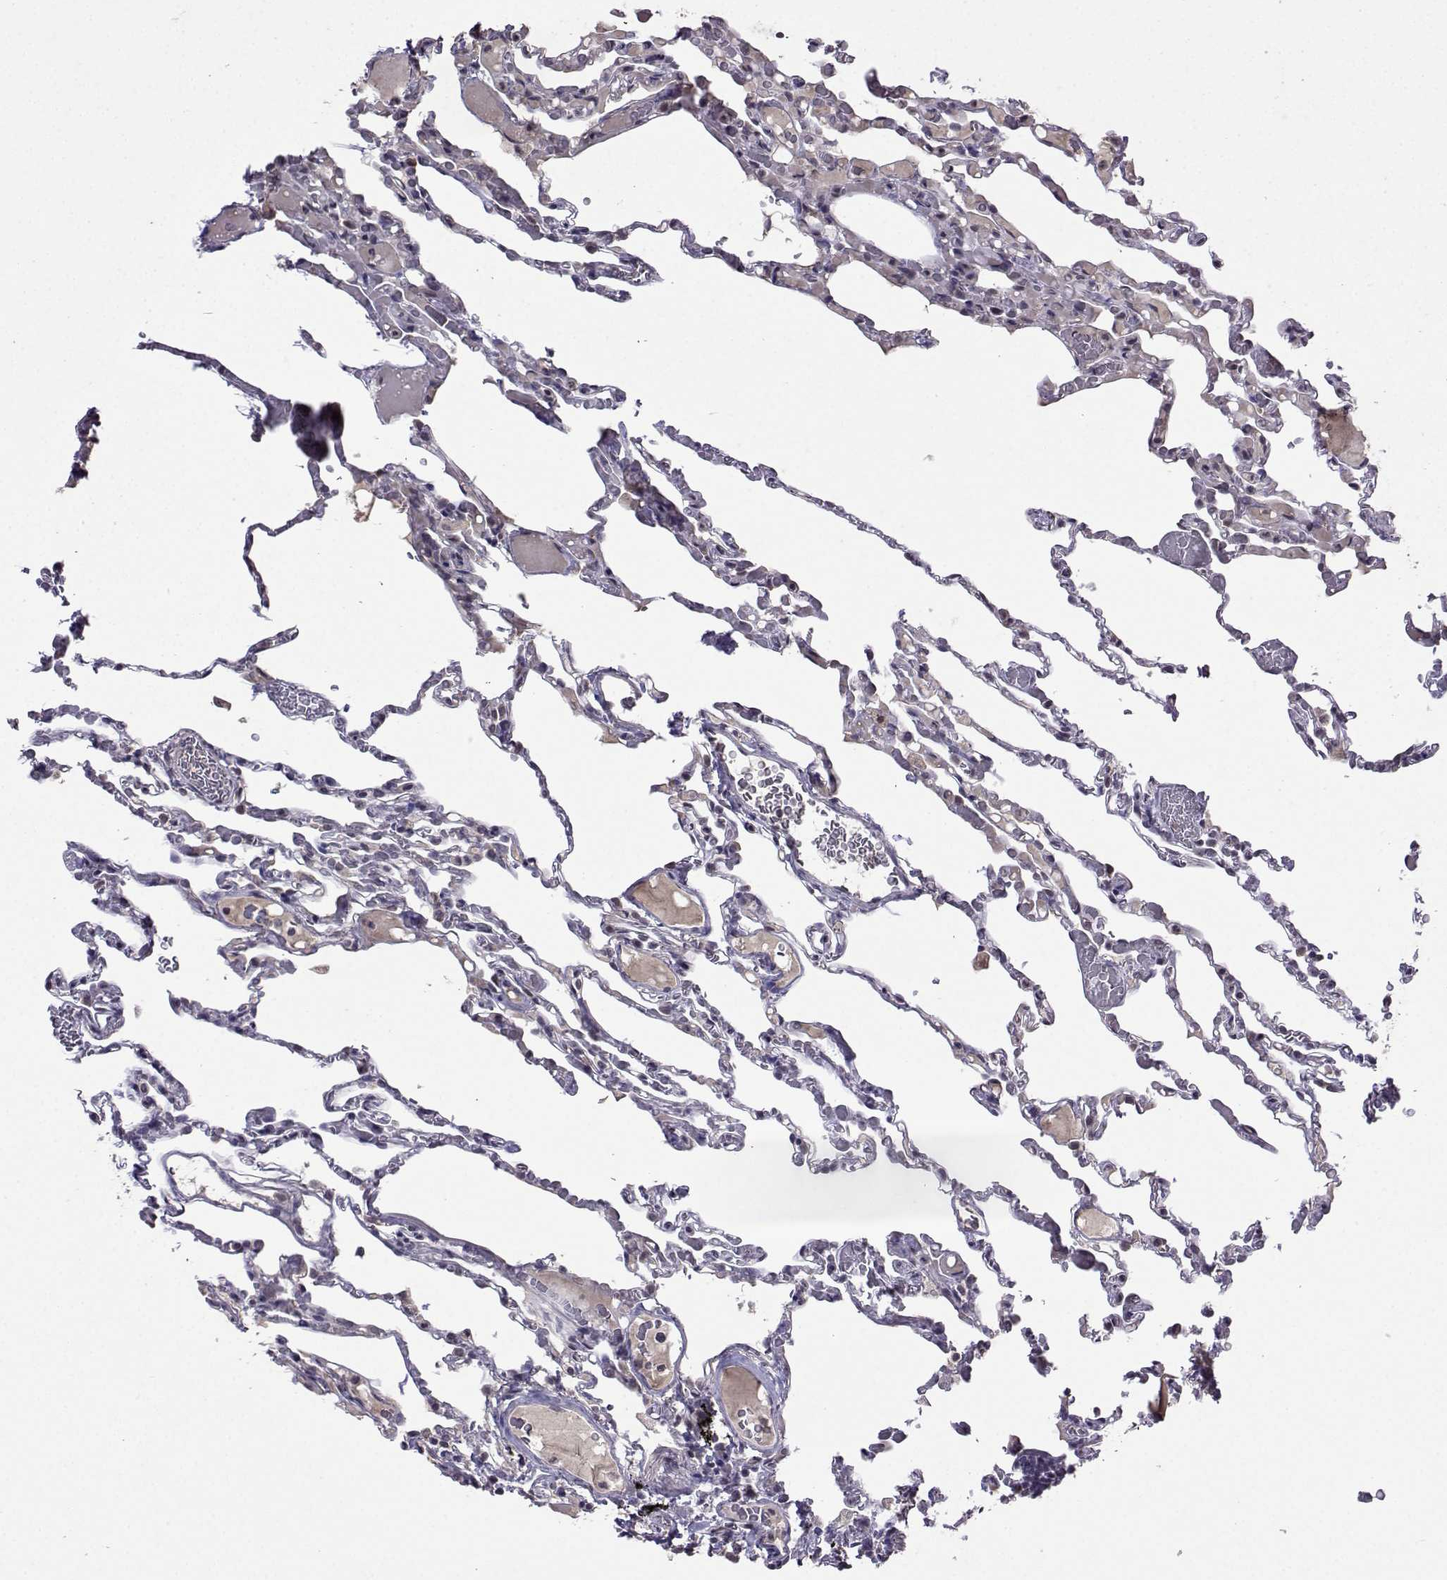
{"staining": {"intensity": "weak", "quantity": "<25%", "location": "cytoplasmic/membranous"}, "tissue": "lung", "cell_type": "Alveolar cells", "image_type": "normal", "snomed": [{"axis": "morphology", "description": "Normal tissue, NOS"}, {"axis": "topography", "description": "Lung"}], "caption": "The photomicrograph shows no significant positivity in alveolar cells of lung. The staining was performed using DAB (3,3'-diaminobenzidine) to visualize the protein expression in brown, while the nuclei were stained in blue with hematoxylin (Magnification: 20x).", "gene": "CCL28", "patient": {"sex": "female", "age": 43}}